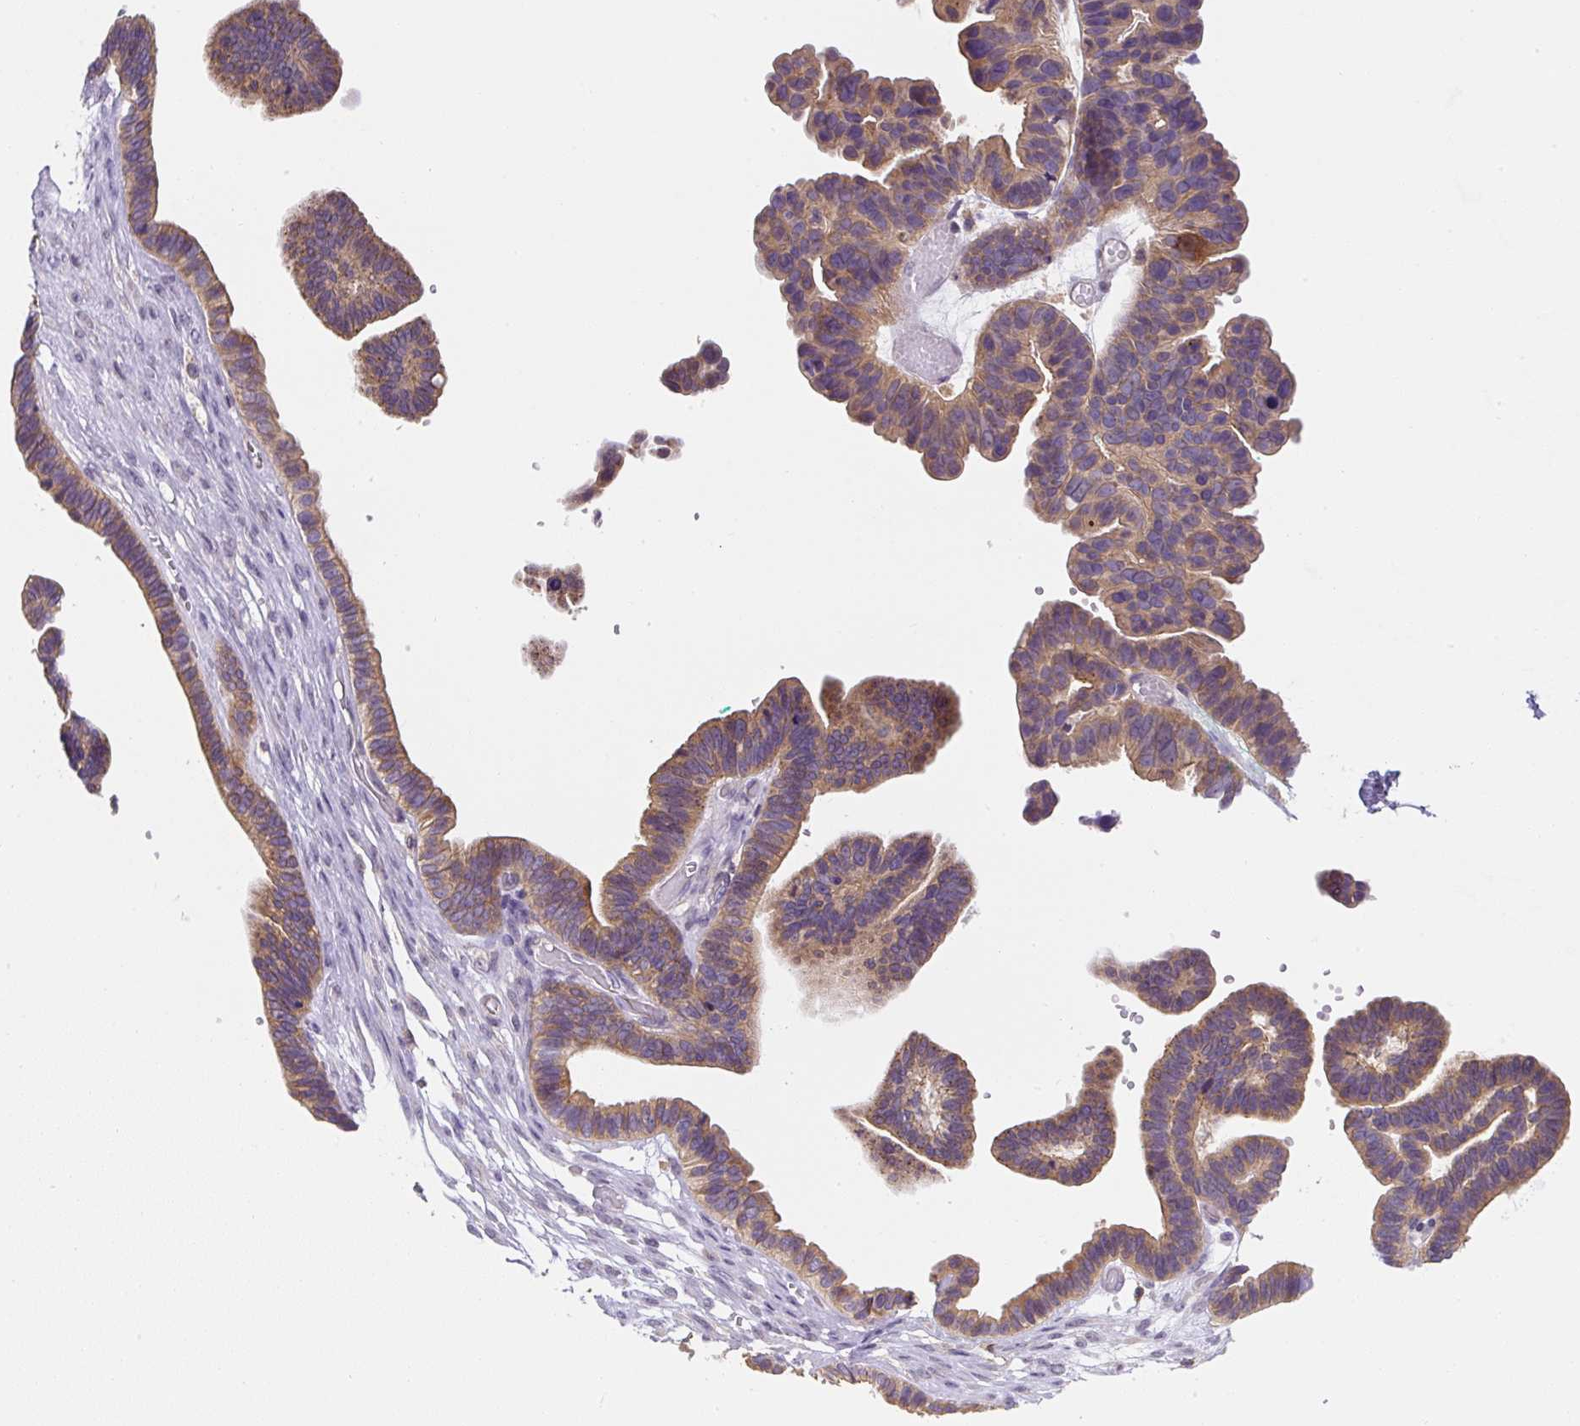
{"staining": {"intensity": "moderate", "quantity": ">75%", "location": "cytoplasmic/membranous"}, "tissue": "ovarian cancer", "cell_type": "Tumor cells", "image_type": "cancer", "snomed": [{"axis": "morphology", "description": "Cystadenocarcinoma, serous, NOS"}, {"axis": "topography", "description": "Ovary"}], "caption": "Human ovarian serous cystadenocarcinoma stained with a protein marker demonstrates moderate staining in tumor cells.", "gene": "PLA2G4A", "patient": {"sex": "female", "age": 56}}